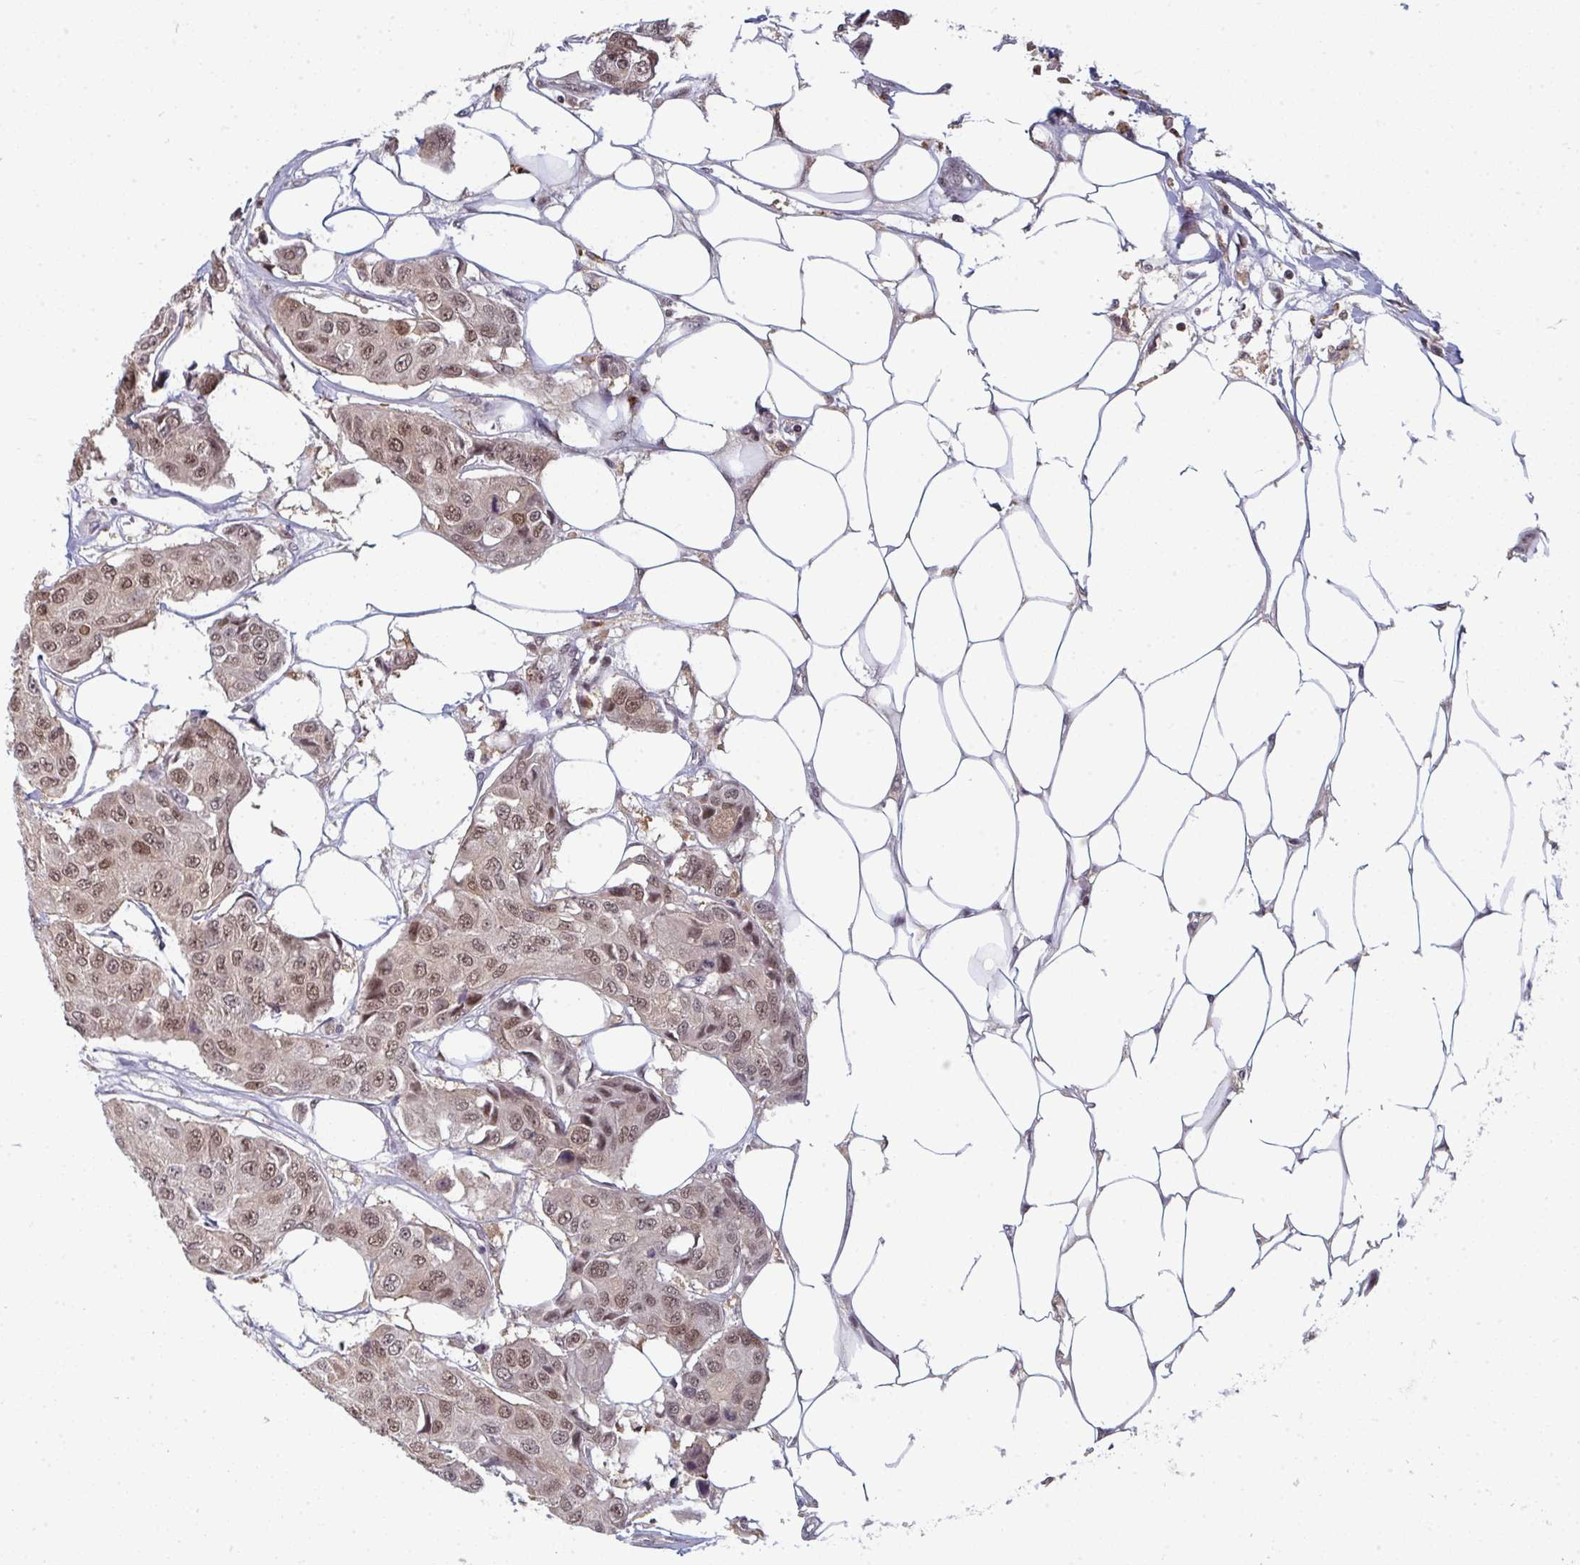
{"staining": {"intensity": "moderate", "quantity": ">75%", "location": "nuclear"}, "tissue": "breast cancer", "cell_type": "Tumor cells", "image_type": "cancer", "snomed": [{"axis": "morphology", "description": "Duct carcinoma"}, {"axis": "topography", "description": "Breast"}, {"axis": "topography", "description": "Lymph node"}], "caption": "A photomicrograph of human breast cancer (intraductal carcinoma) stained for a protein displays moderate nuclear brown staining in tumor cells.", "gene": "ATF1", "patient": {"sex": "female", "age": 80}}